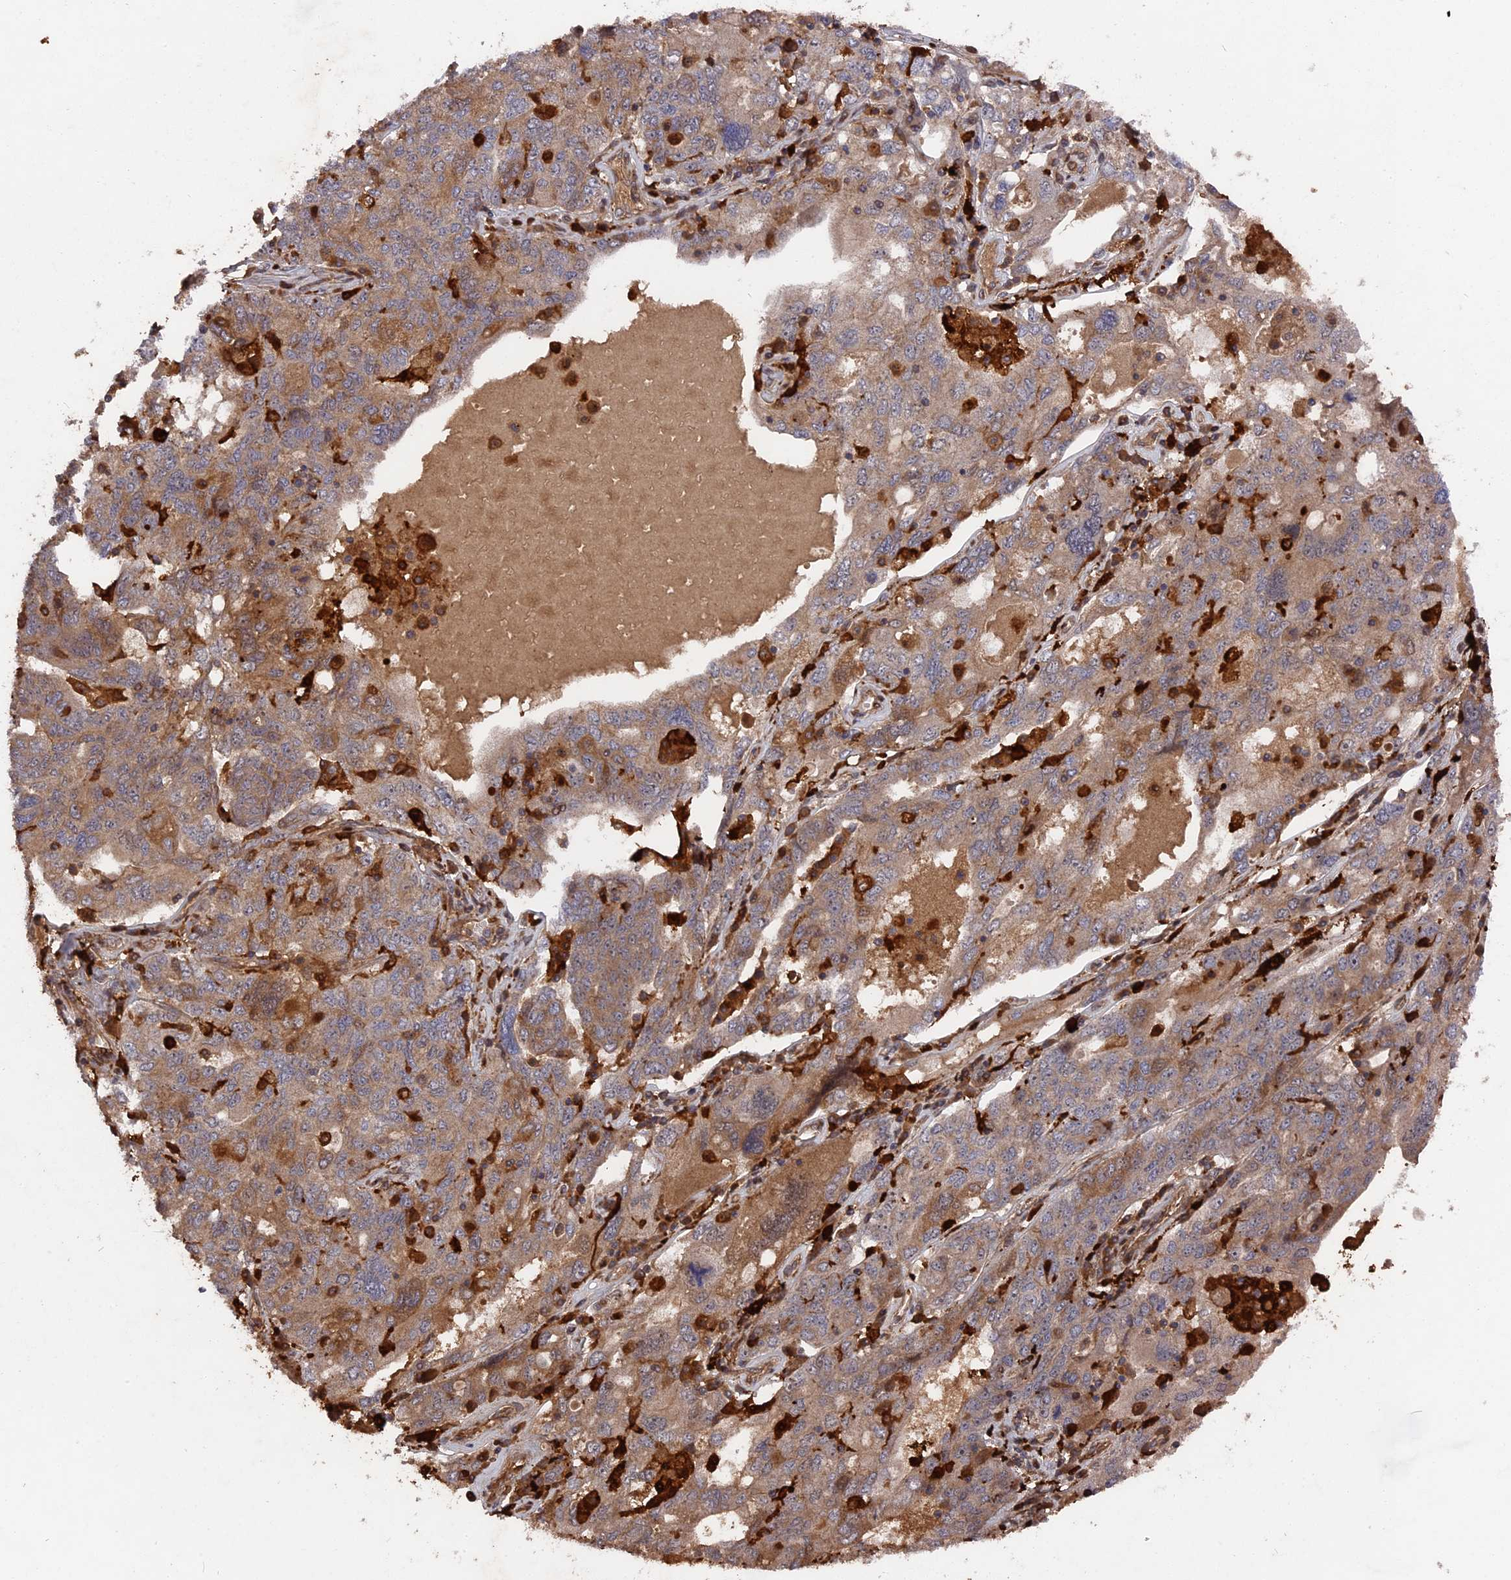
{"staining": {"intensity": "moderate", "quantity": ">75%", "location": "cytoplasmic/membranous"}, "tissue": "ovarian cancer", "cell_type": "Tumor cells", "image_type": "cancer", "snomed": [{"axis": "morphology", "description": "Carcinoma, endometroid"}, {"axis": "topography", "description": "Ovary"}], "caption": "This is a photomicrograph of immunohistochemistry staining of ovarian endometroid carcinoma, which shows moderate staining in the cytoplasmic/membranous of tumor cells.", "gene": "DEF8", "patient": {"sex": "female", "age": 62}}